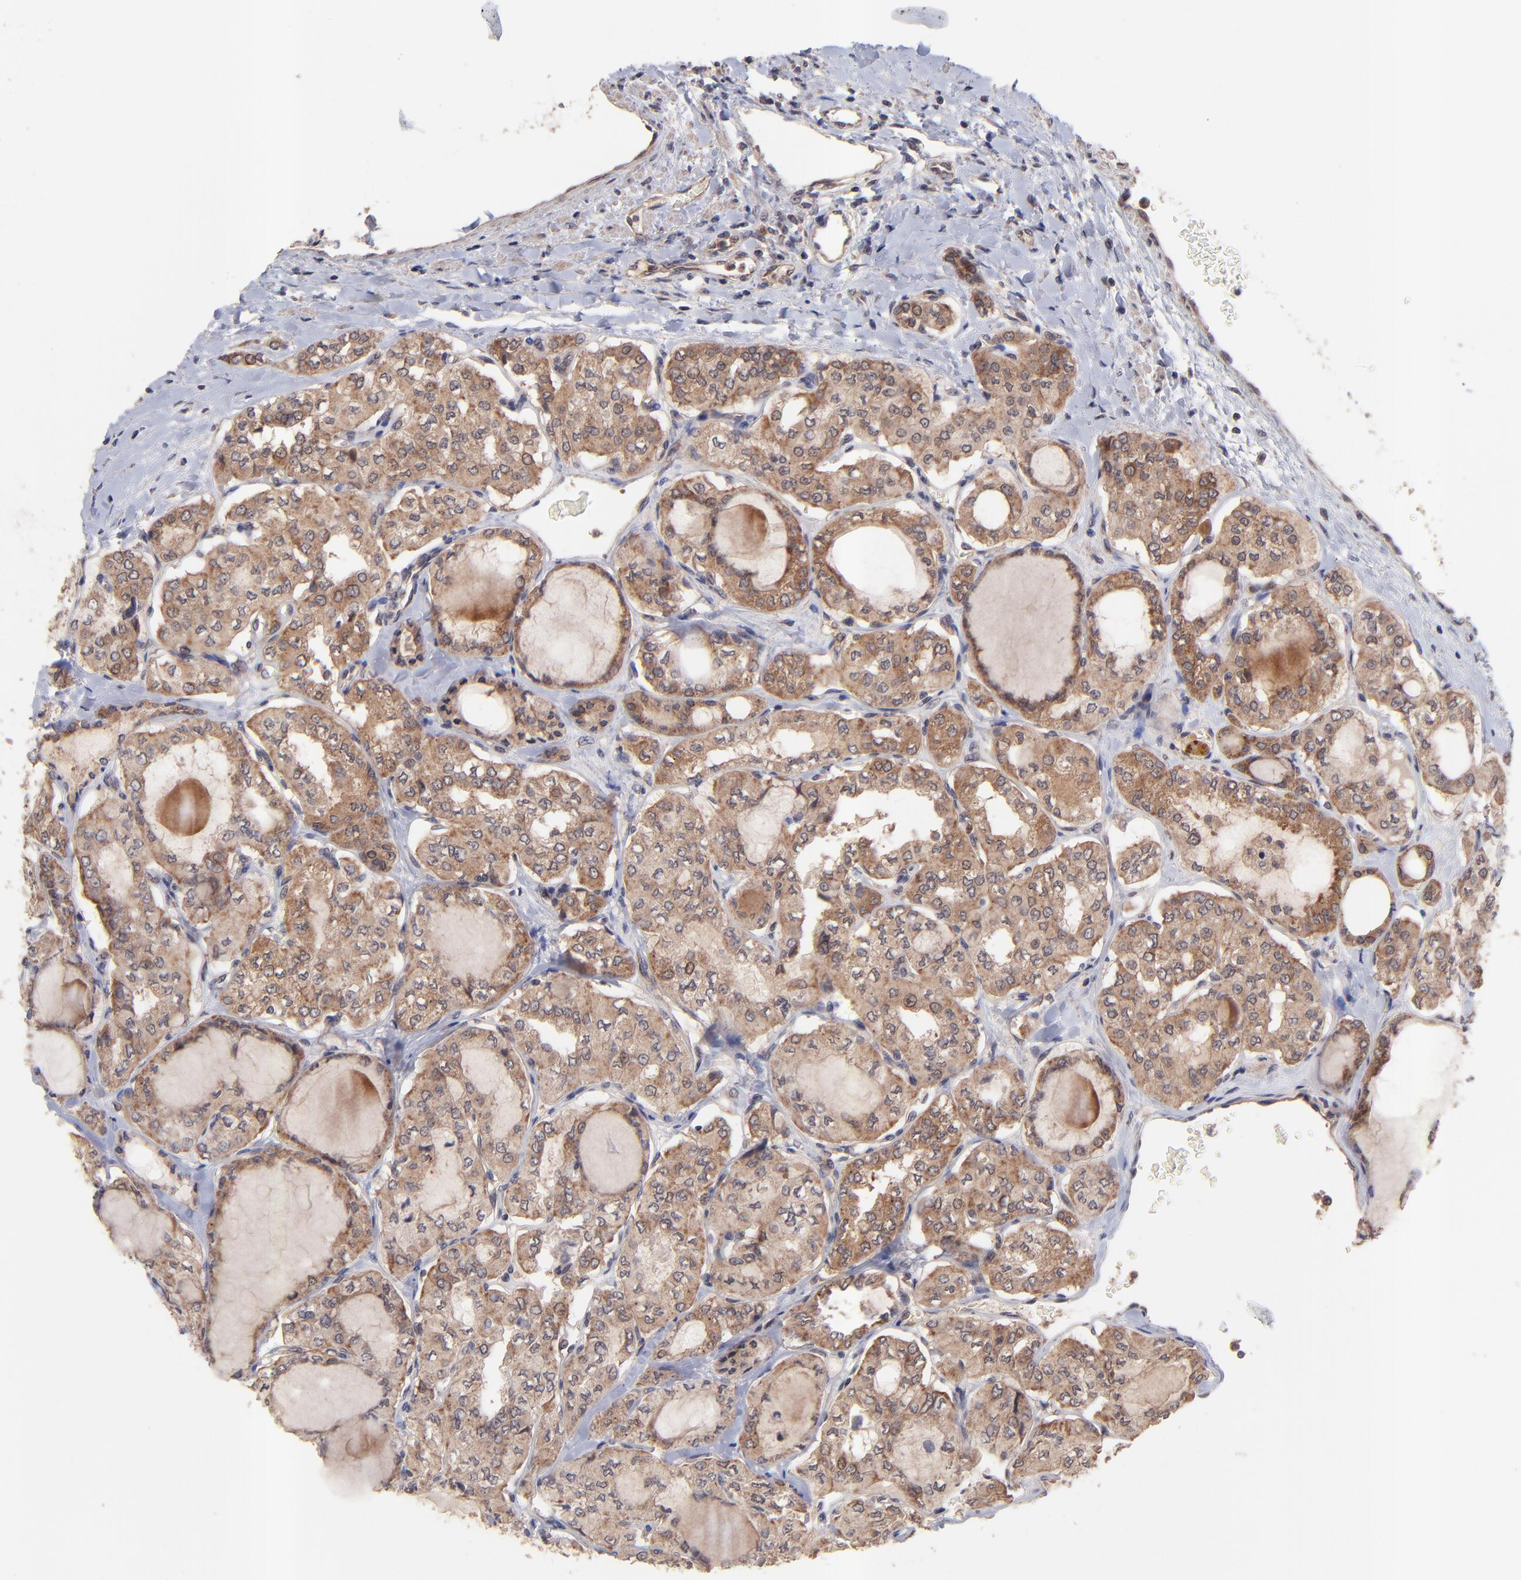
{"staining": {"intensity": "moderate", "quantity": ">75%", "location": "cytoplasmic/membranous"}, "tissue": "thyroid cancer", "cell_type": "Tumor cells", "image_type": "cancer", "snomed": [{"axis": "morphology", "description": "Papillary adenocarcinoma, NOS"}, {"axis": "topography", "description": "Thyroid gland"}], "caption": "IHC staining of thyroid papillary adenocarcinoma, which shows medium levels of moderate cytoplasmic/membranous expression in about >75% of tumor cells indicating moderate cytoplasmic/membranous protein positivity. The staining was performed using DAB (brown) for protein detection and nuclei were counterstained in hematoxylin (blue).", "gene": "BAIAP2L2", "patient": {"sex": "male", "age": 20}}